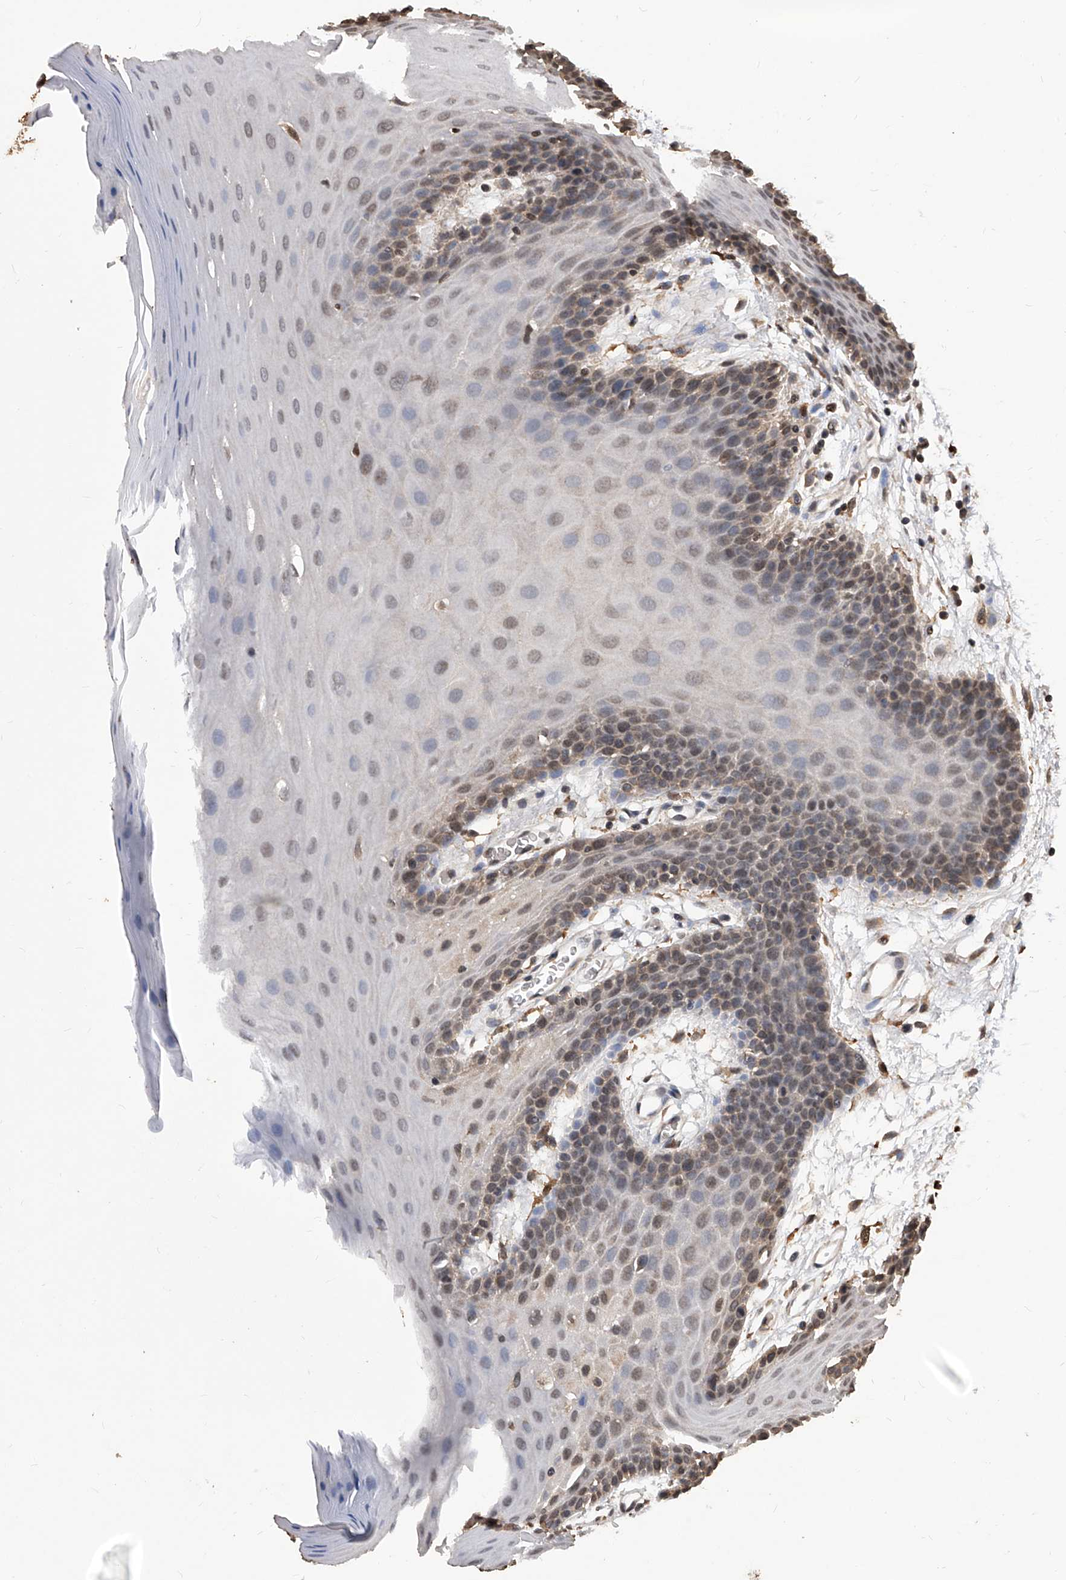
{"staining": {"intensity": "moderate", "quantity": "25%-75%", "location": "cytoplasmic/membranous,nuclear"}, "tissue": "oral mucosa", "cell_type": "Squamous epithelial cells", "image_type": "normal", "snomed": [{"axis": "morphology", "description": "Normal tissue, NOS"}, {"axis": "morphology", "description": "Squamous cell carcinoma, NOS"}, {"axis": "topography", "description": "Skeletal muscle"}, {"axis": "topography", "description": "Oral tissue"}, {"axis": "topography", "description": "Salivary gland"}, {"axis": "topography", "description": "Head-Neck"}], "caption": "Immunohistochemistry image of benign oral mucosa: oral mucosa stained using immunohistochemistry reveals medium levels of moderate protein expression localized specifically in the cytoplasmic/membranous,nuclear of squamous epithelial cells, appearing as a cytoplasmic/membranous,nuclear brown color.", "gene": "ID1", "patient": {"sex": "male", "age": 54}}